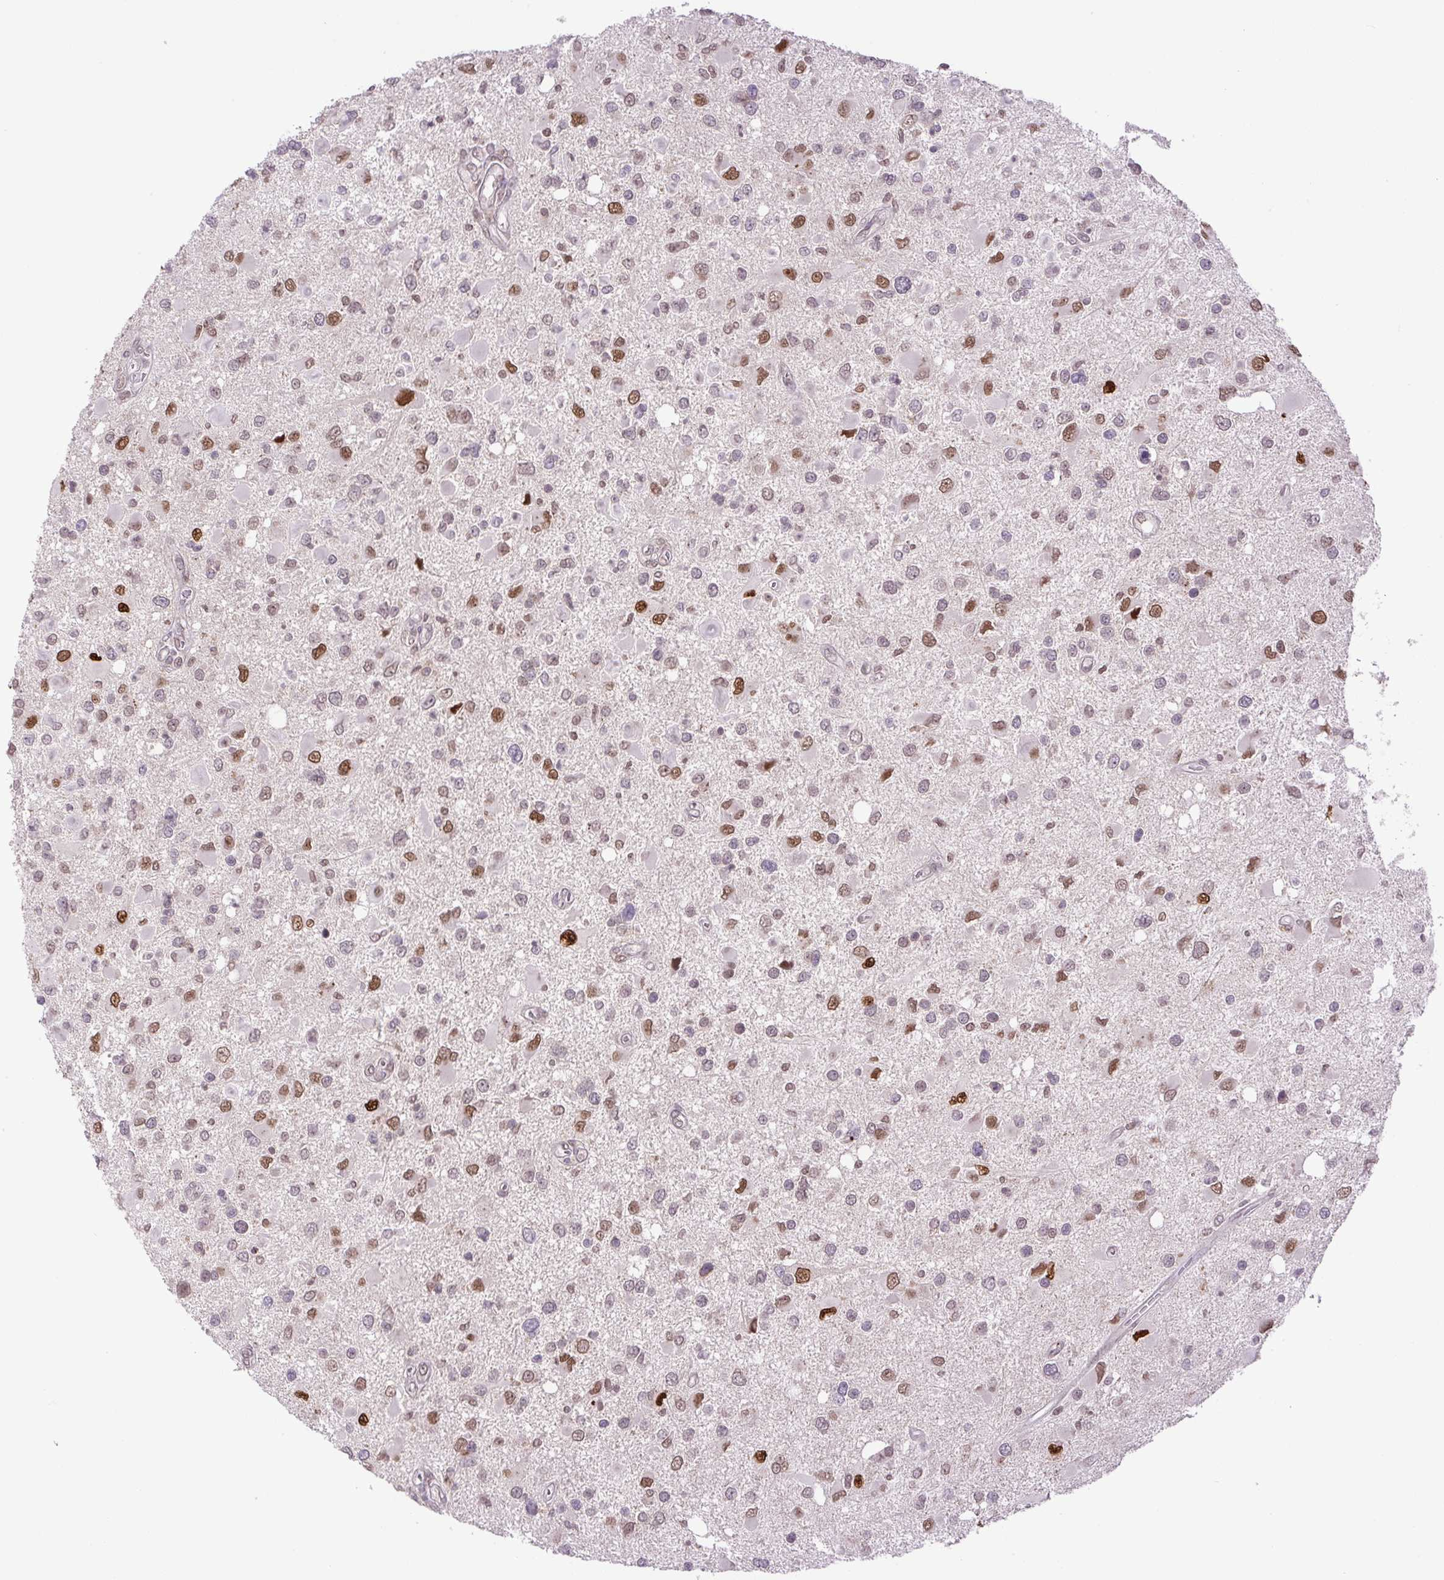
{"staining": {"intensity": "moderate", "quantity": "25%-75%", "location": "nuclear"}, "tissue": "glioma", "cell_type": "Tumor cells", "image_type": "cancer", "snomed": [{"axis": "morphology", "description": "Glioma, malignant, High grade"}, {"axis": "topography", "description": "Brain"}], "caption": "Immunohistochemical staining of human glioma reveals medium levels of moderate nuclear positivity in approximately 25%-75% of tumor cells. (Stains: DAB (3,3'-diaminobenzidine) in brown, nuclei in blue, Microscopy: brightfield microscopy at high magnification).", "gene": "KPNA1", "patient": {"sex": "male", "age": 53}}